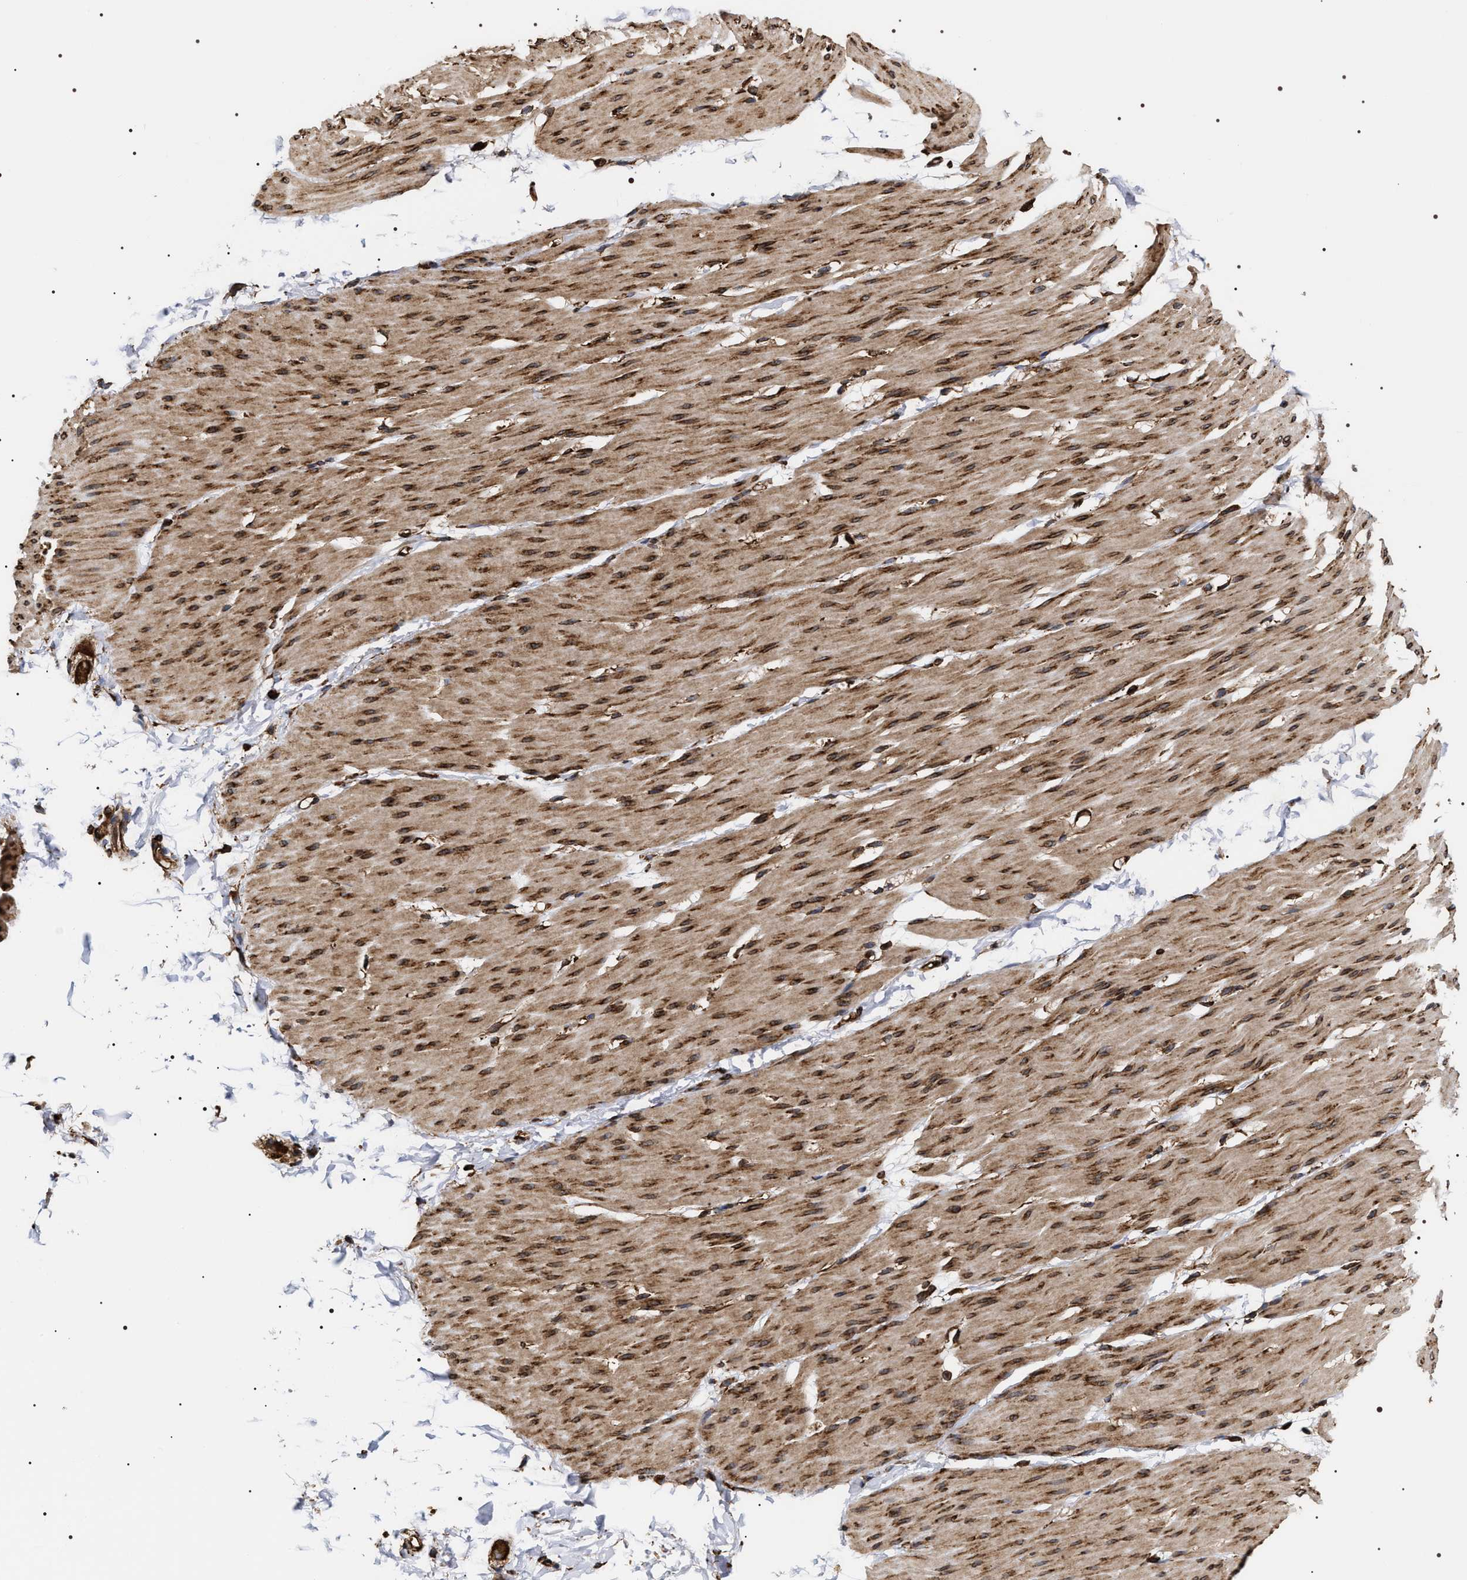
{"staining": {"intensity": "moderate", "quantity": ">75%", "location": "cytoplasmic/membranous"}, "tissue": "smooth muscle", "cell_type": "Smooth muscle cells", "image_type": "normal", "snomed": [{"axis": "morphology", "description": "Normal tissue, NOS"}, {"axis": "topography", "description": "Smooth muscle"}, {"axis": "topography", "description": "Colon"}], "caption": "A micrograph of smooth muscle stained for a protein exhibits moderate cytoplasmic/membranous brown staining in smooth muscle cells.", "gene": "SERBP1", "patient": {"sex": "male", "age": 67}}